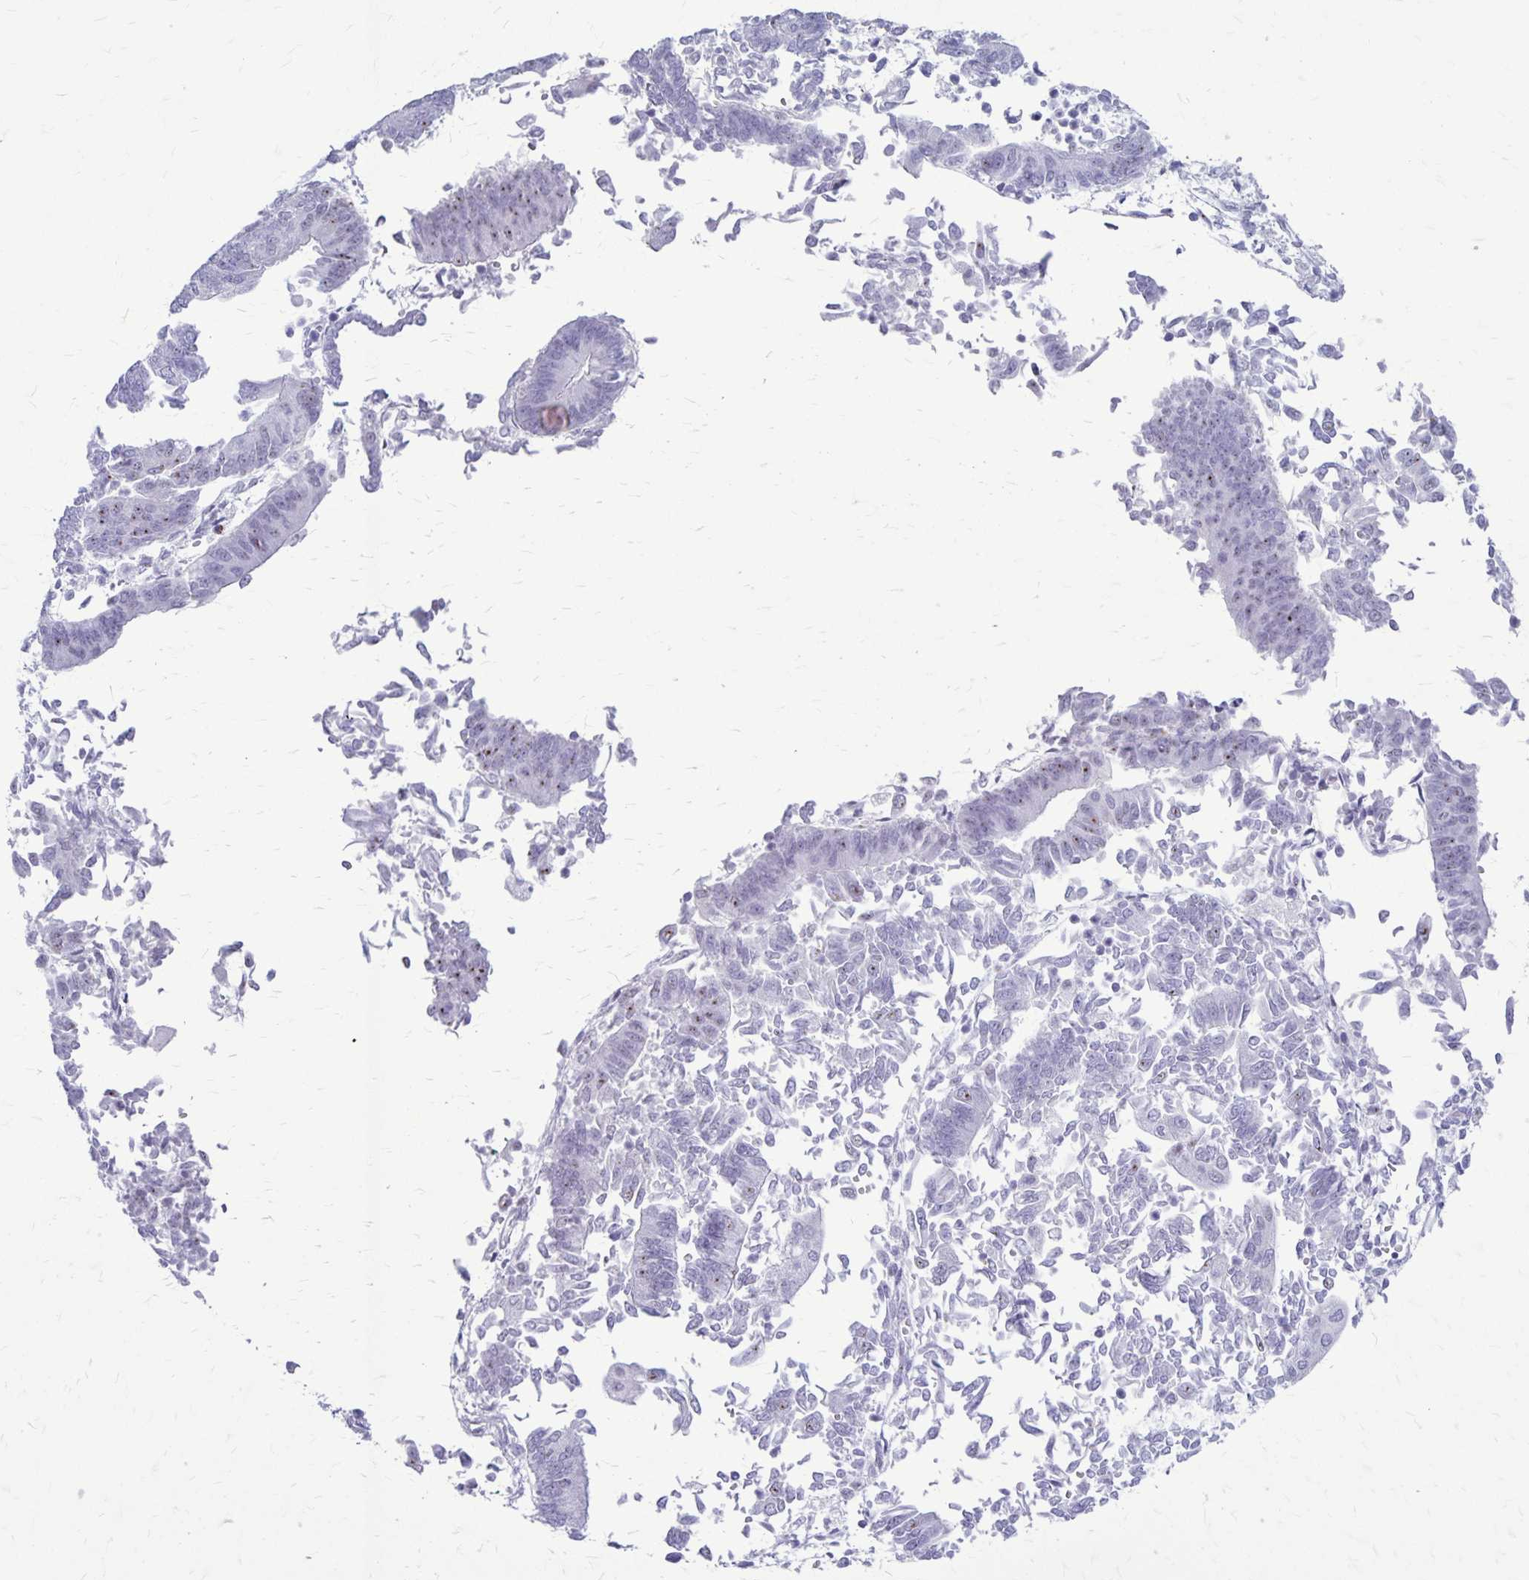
{"staining": {"intensity": "negative", "quantity": "none", "location": "none"}, "tissue": "endometrial cancer", "cell_type": "Tumor cells", "image_type": "cancer", "snomed": [{"axis": "morphology", "description": "Adenocarcinoma, NOS"}, {"axis": "topography", "description": "Endometrium"}], "caption": "An image of human endometrial cancer is negative for staining in tumor cells.", "gene": "GP9", "patient": {"sex": "female", "age": 65}}